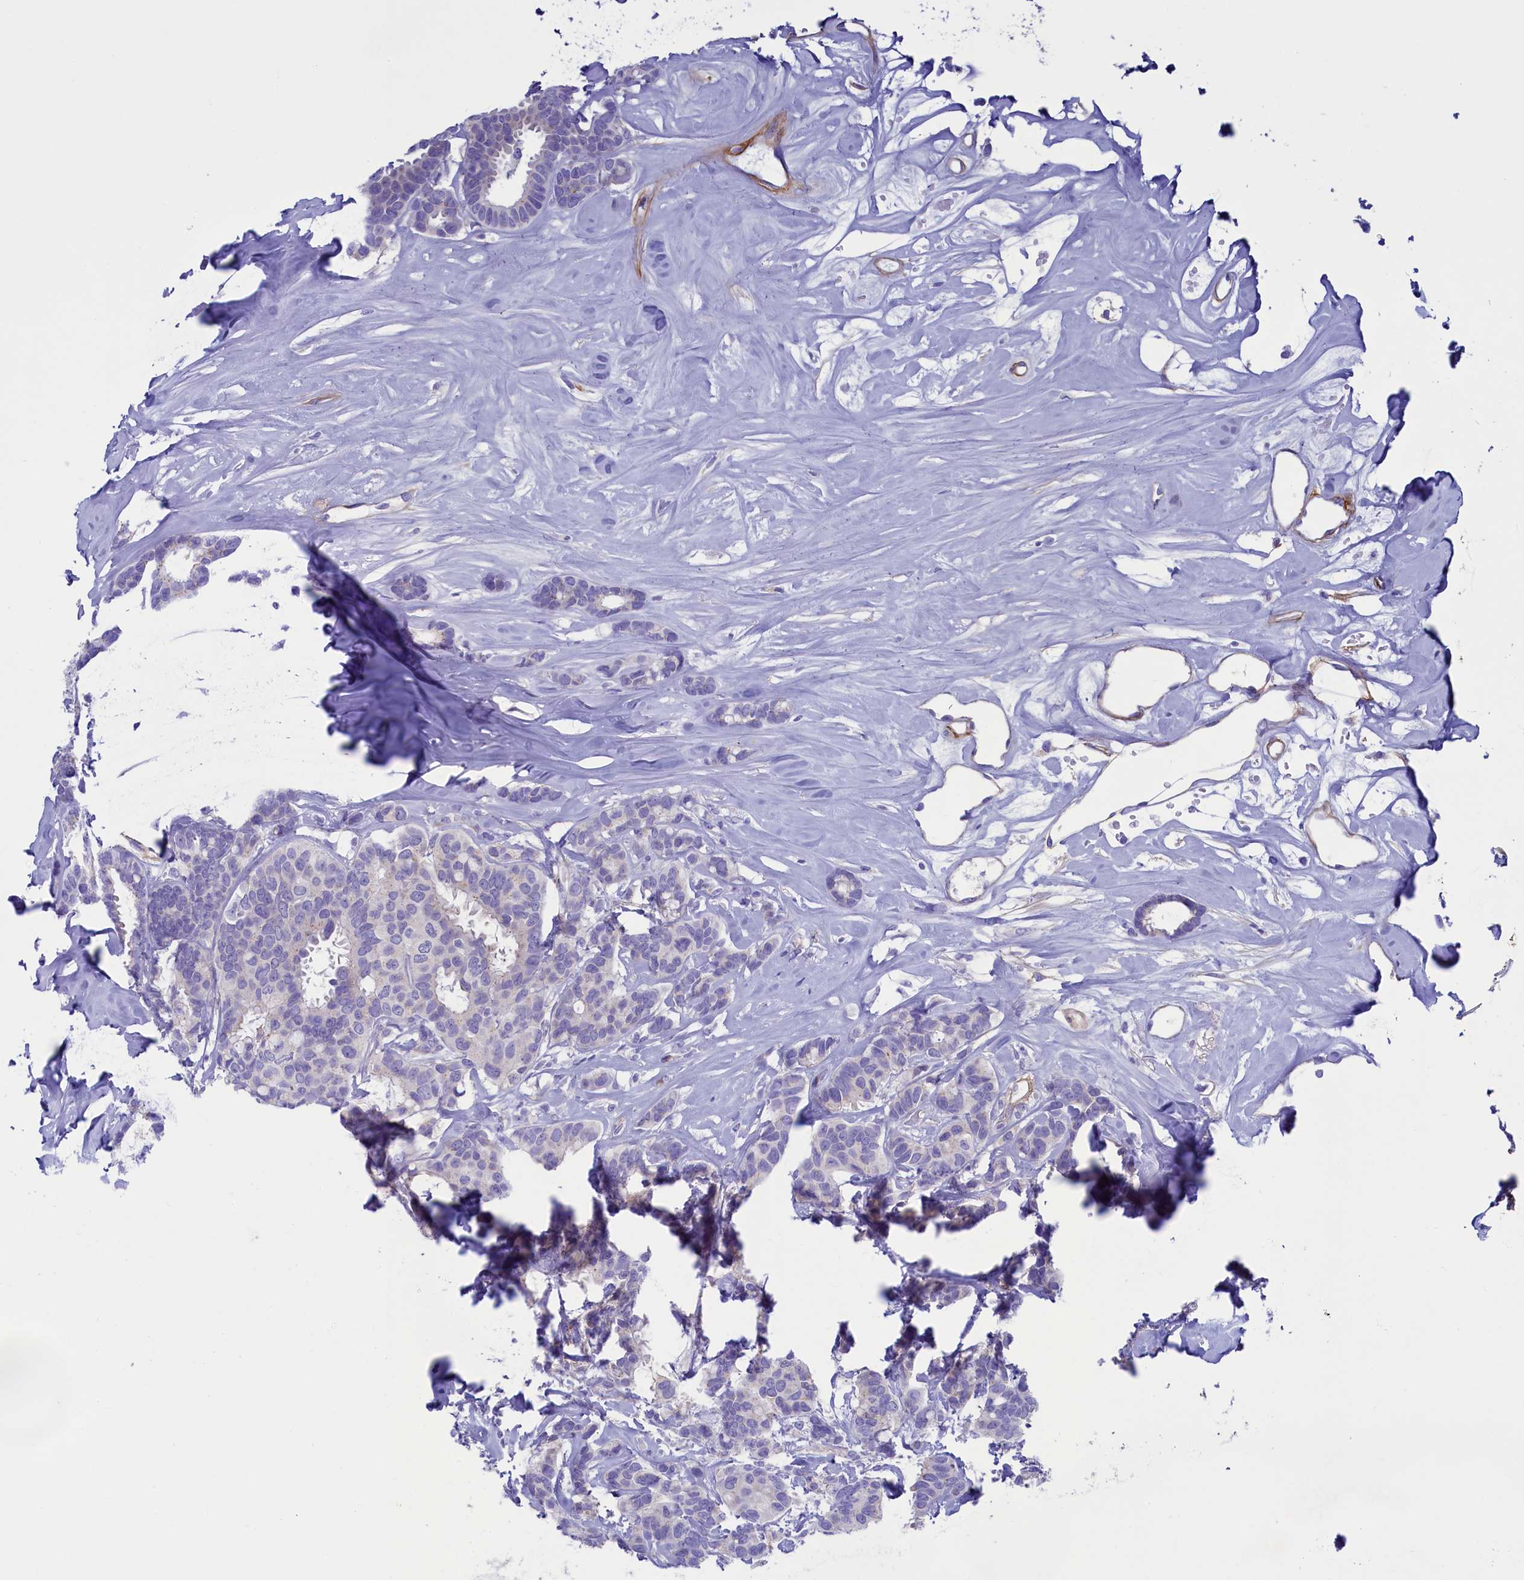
{"staining": {"intensity": "negative", "quantity": "none", "location": "none"}, "tissue": "breast cancer", "cell_type": "Tumor cells", "image_type": "cancer", "snomed": [{"axis": "morphology", "description": "Duct carcinoma"}, {"axis": "topography", "description": "Breast"}], "caption": "Human breast cancer stained for a protein using immunohistochemistry reveals no staining in tumor cells.", "gene": "LOXL1", "patient": {"sex": "female", "age": 87}}